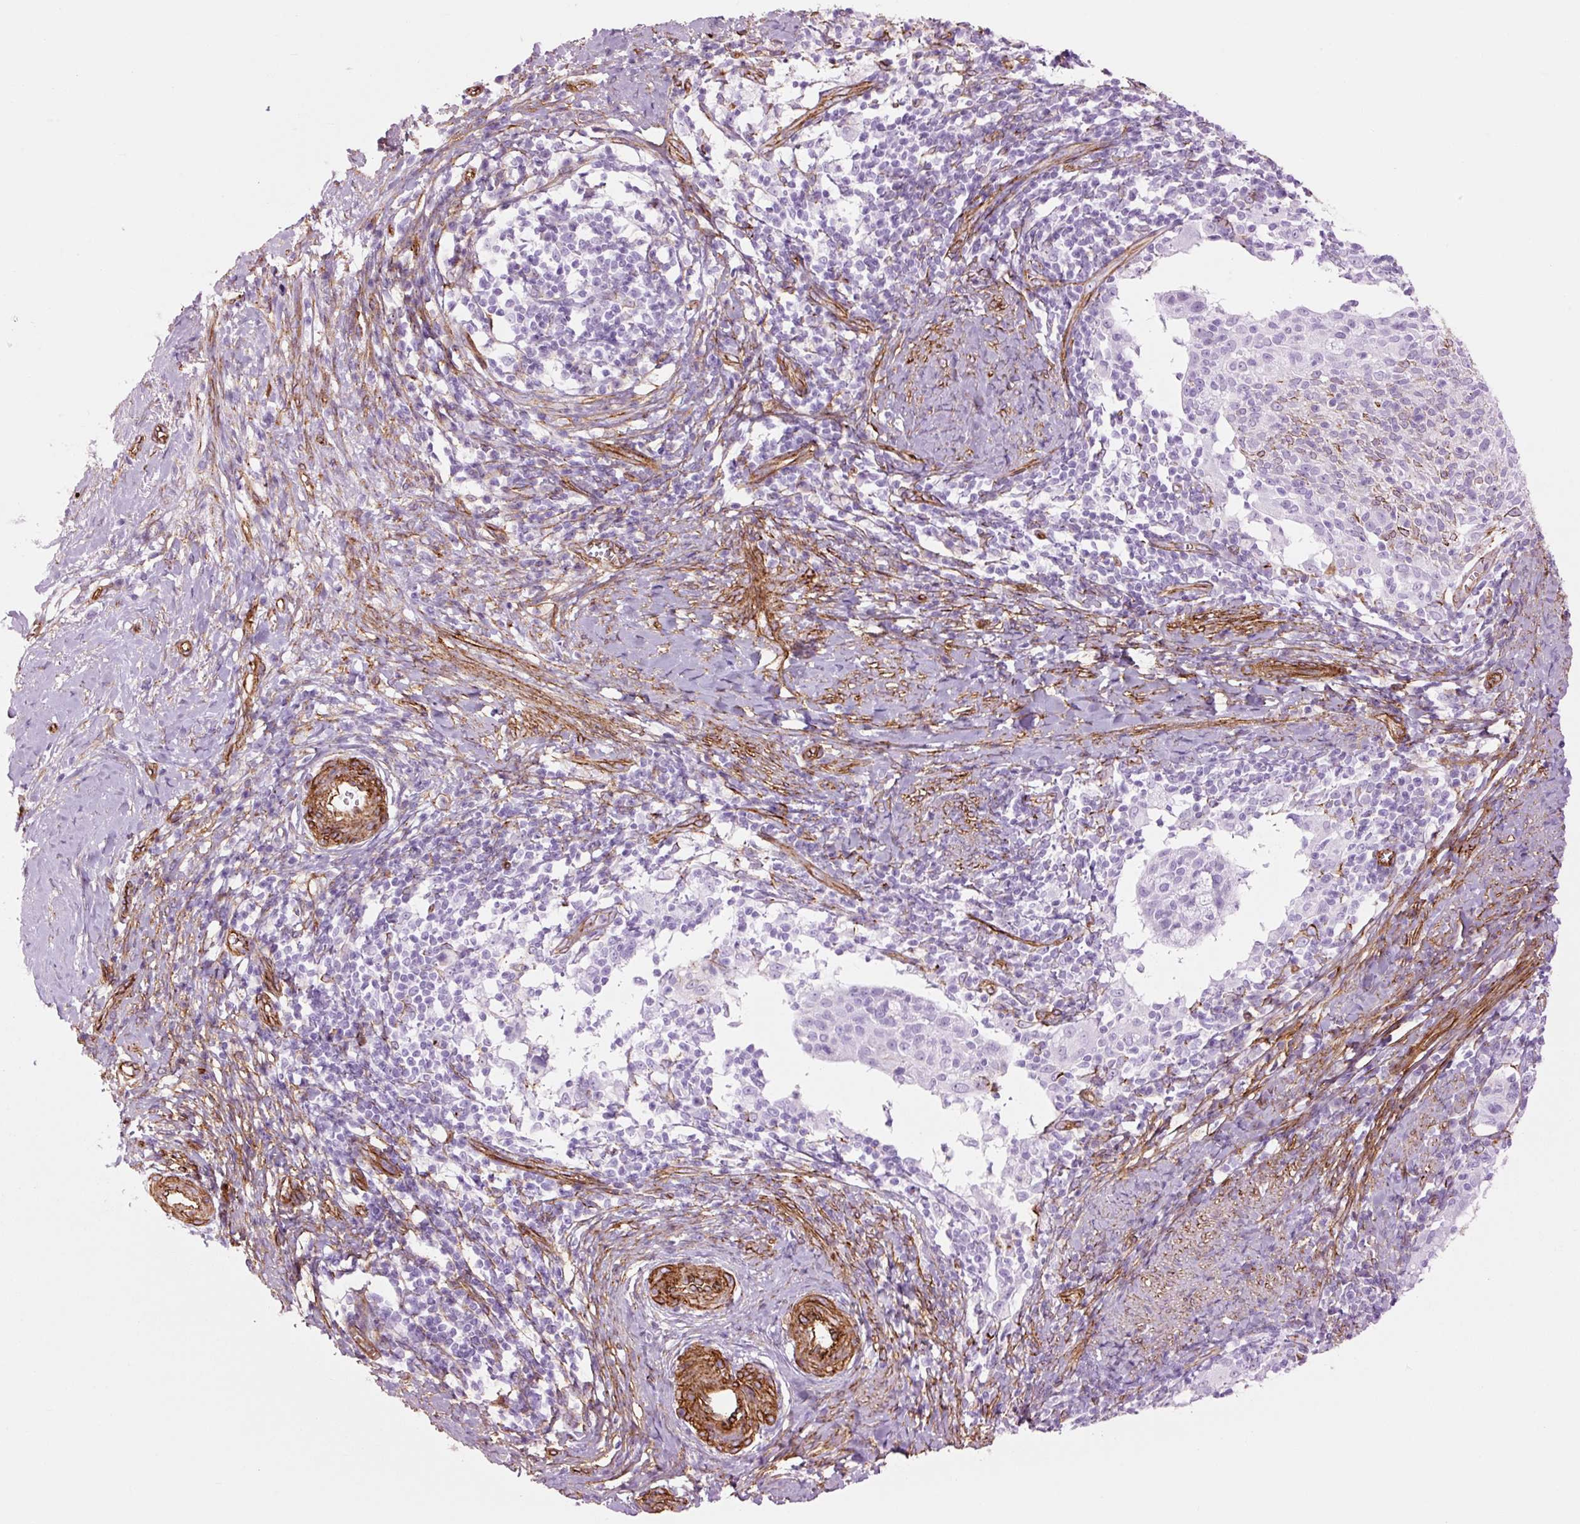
{"staining": {"intensity": "negative", "quantity": "none", "location": "none"}, "tissue": "cervical cancer", "cell_type": "Tumor cells", "image_type": "cancer", "snomed": [{"axis": "morphology", "description": "Squamous cell carcinoma, NOS"}, {"axis": "topography", "description": "Cervix"}], "caption": "High magnification brightfield microscopy of cervical squamous cell carcinoma stained with DAB (brown) and counterstained with hematoxylin (blue): tumor cells show no significant expression.", "gene": "CAV1", "patient": {"sex": "female", "age": 52}}